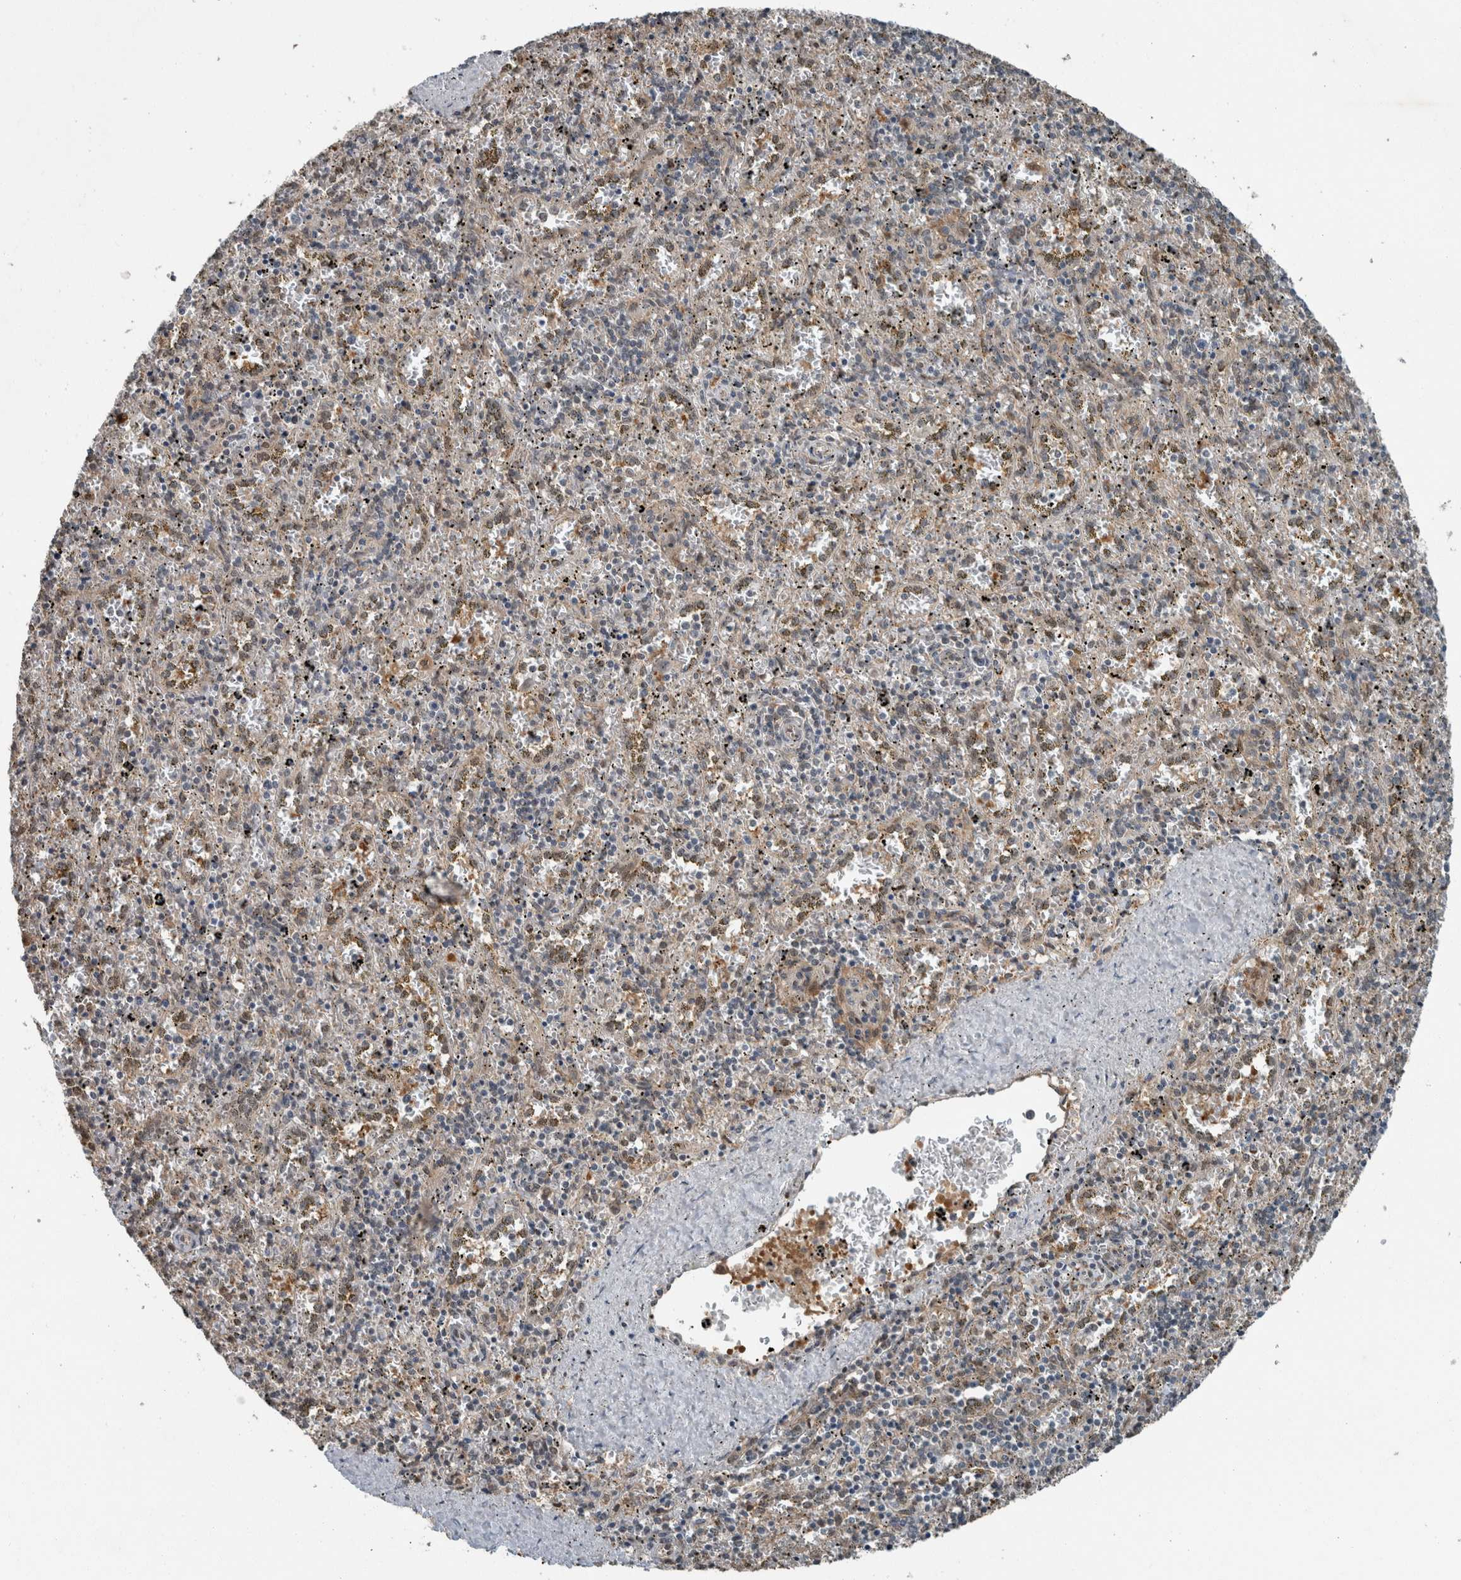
{"staining": {"intensity": "negative", "quantity": "none", "location": "none"}, "tissue": "spleen", "cell_type": "Cells in red pulp", "image_type": "normal", "snomed": [{"axis": "morphology", "description": "Normal tissue, NOS"}, {"axis": "topography", "description": "Spleen"}], "caption": "Image shows no significant protein positivity in cells in red pulp of normal spleen. The staining was performed using DAB (3,3'-diaminobenzidine) to visualize the protein expression in brown, while the nuclei were stained in blue with hematoxylin (Magnification: 20x).", "gene": "MYO1E", "patient": {"sex": "male", "age": 11}}